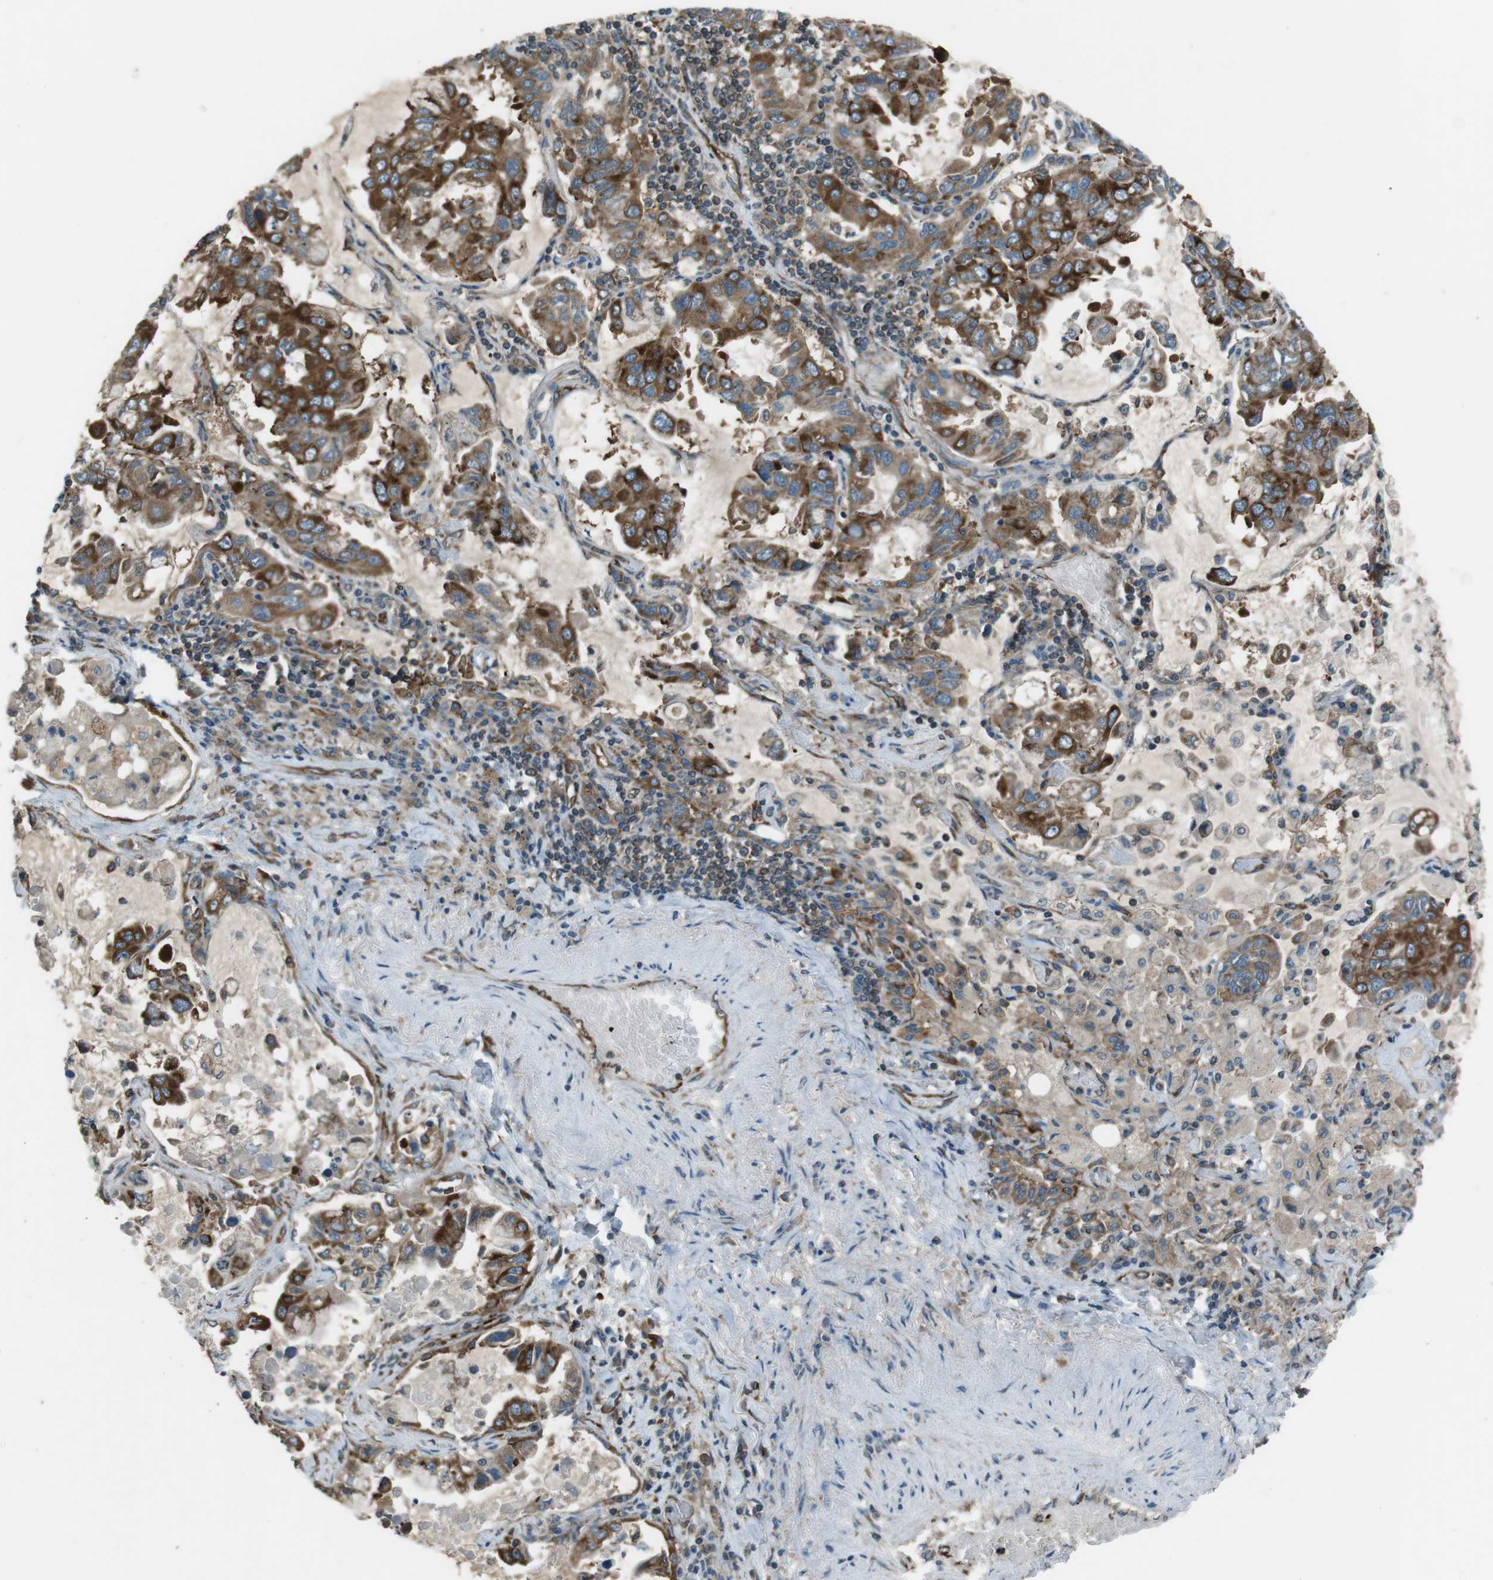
{"staining": {"intensity": "strong", "quantity": ">75%", "location": "cytoplasmic/membranous"}, "tissue": "lung cancer", "cell_type": "Tumor cells", "image_type": "cancer", "snomed": [{"axis": "morphology", "description": "Adenocarcinoma, NOS"}, {"axis": "topography", "description": "Lung"}], "caption": "Tumor cells demonstrate strong cytoplasmic/membranous staining in about >75% of cells in lung cancer (adenocarcinoma).", "gene": "KTN1", "patient": {"sex": "male", "age": 64}}